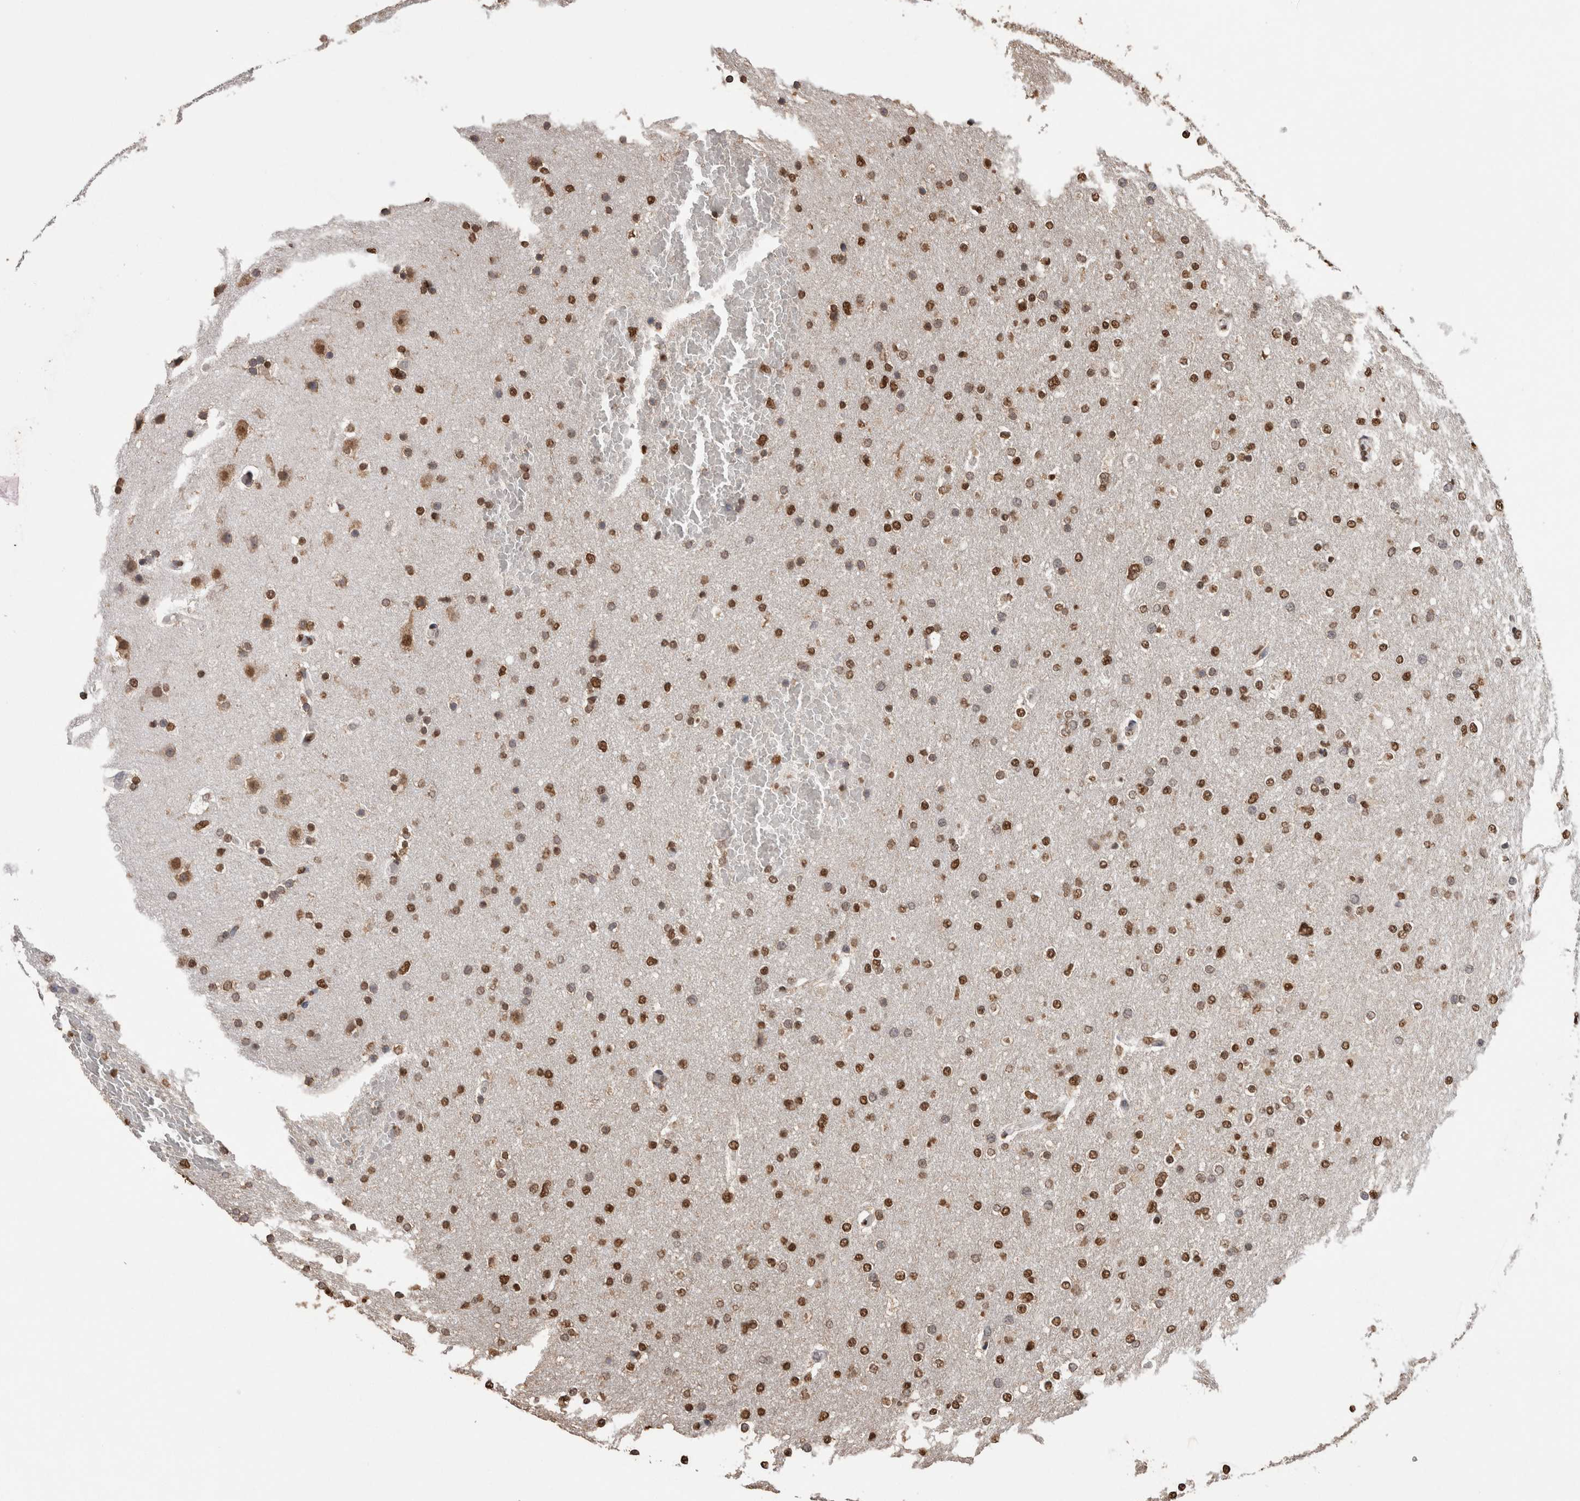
{"staining": {"intensity": "strong", "quantity": ">75%", "location": "nuclear"}, "tissue": "glioma", "cell_type": "Tumor cells", "image_type": "cancer", "snomed": [{"axis": "morphology", "description": "Glioma, malignant, High grade"}, {"axis": "topography", "description": "Cerebral cortex"}], "caption": "Immunohistochemical staining of high-grade glioma (malignant) shows high levels of strong nuclear protein staining in approximately >75% of tumor cells.", "gene": "NTHL1", "patient": {"sex": "female", "age": 36}}